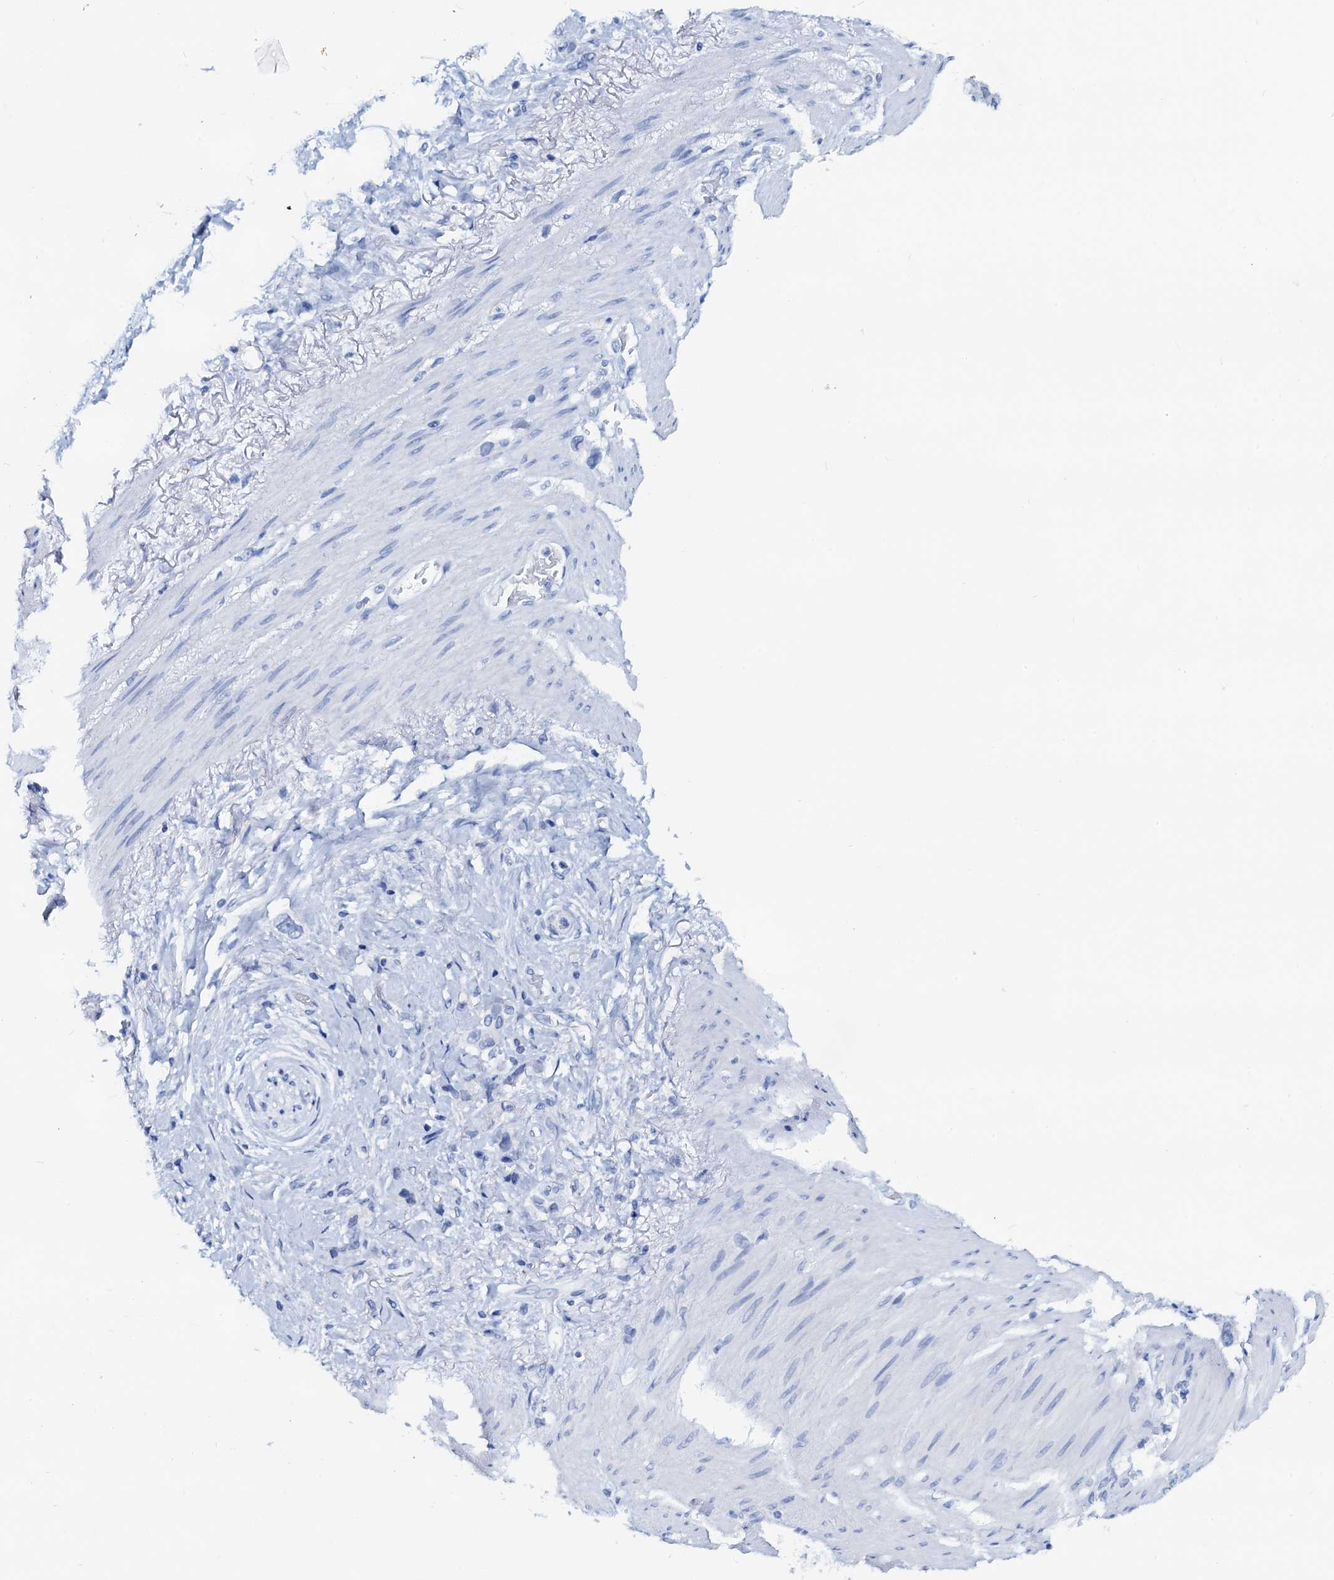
{"staining": {"intensity": "negative", "quantity": "none", "location": "none"}, "tissue": "stomach cancer", "cell_type": "Tumor cells", "image_type": "cancer", "snomed": [{"axis": "morphology", "description": "Adenocarcinoma, NOS"}, {"axis": "morphology", "description": "Adenocarcinoma, High grade"}, {"axis": "topography", "description": "Stomach, upper"}, {"axis": "topography", "description": "Stomach, lower"}], "caption": "The histopathology image demonstrates no staining of tumor cells in stomach cancer.", "gene": "PTGES3", "patient": {"sex": "female", "age": 65}}